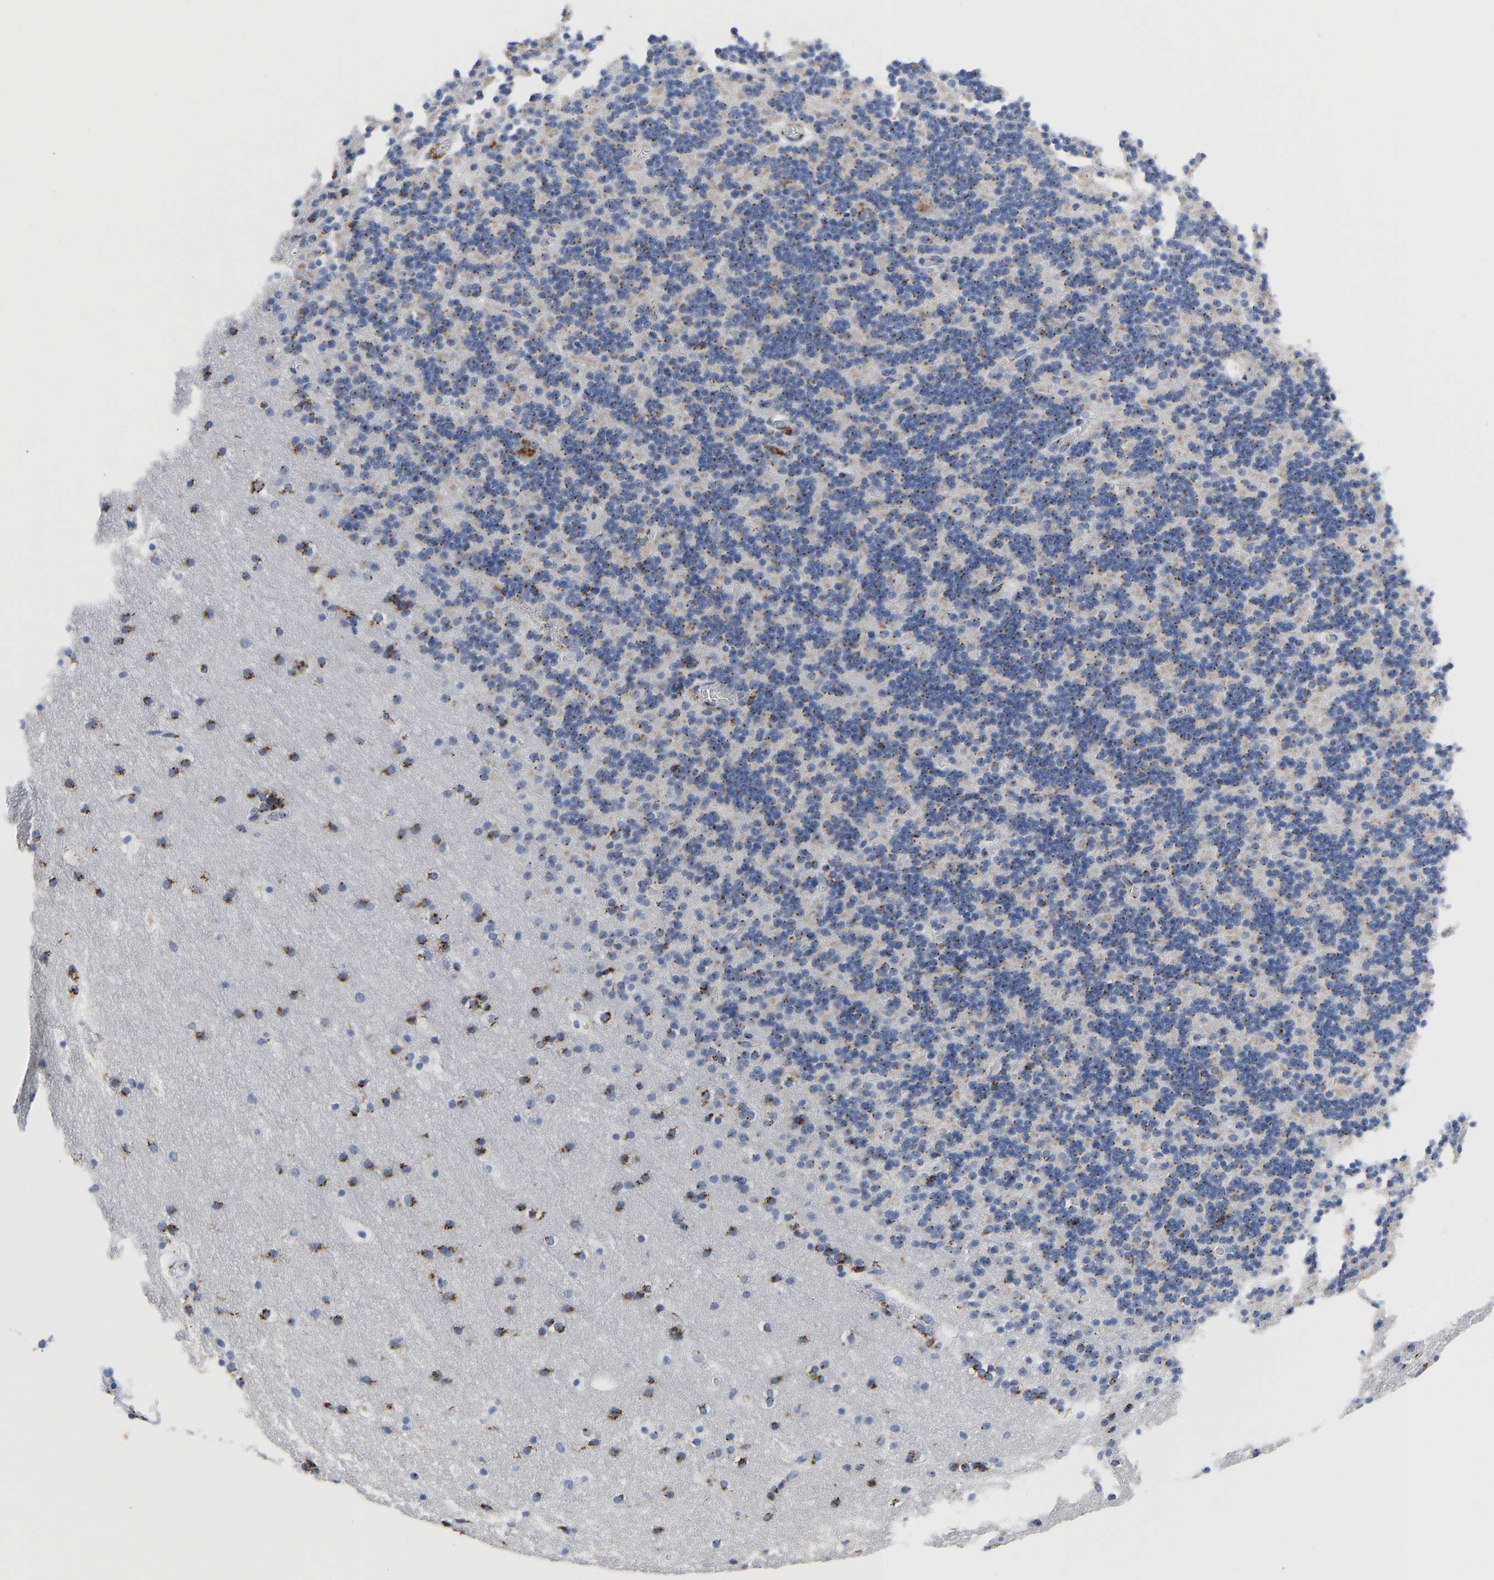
{"staining": {"intensity": "moderate", "quantity": ">75%", "location": "cytoplasmic/membranous"}, "tissue": "cerebellum", "cell_type": "Cells in granular layer", "image_type": "normal", "snomed": [{"axis": "morphology", "description": "Normal tissue, NOS"}, {"axis": "topography", "description": "Cerebellum"}], "caption": "Cerebellum stained for a protein exhibits moderate cytoplasmic/membranous positivity in cells in granular layer. The staining is performed using DAB (3,3'-diaminobenzidine) brown chromogen to label protein expression. The nuclei are counter-stained blue using hematoxylin.", "gene": "TMEM87A", "patient": {"sex": "male", "age": 45}}